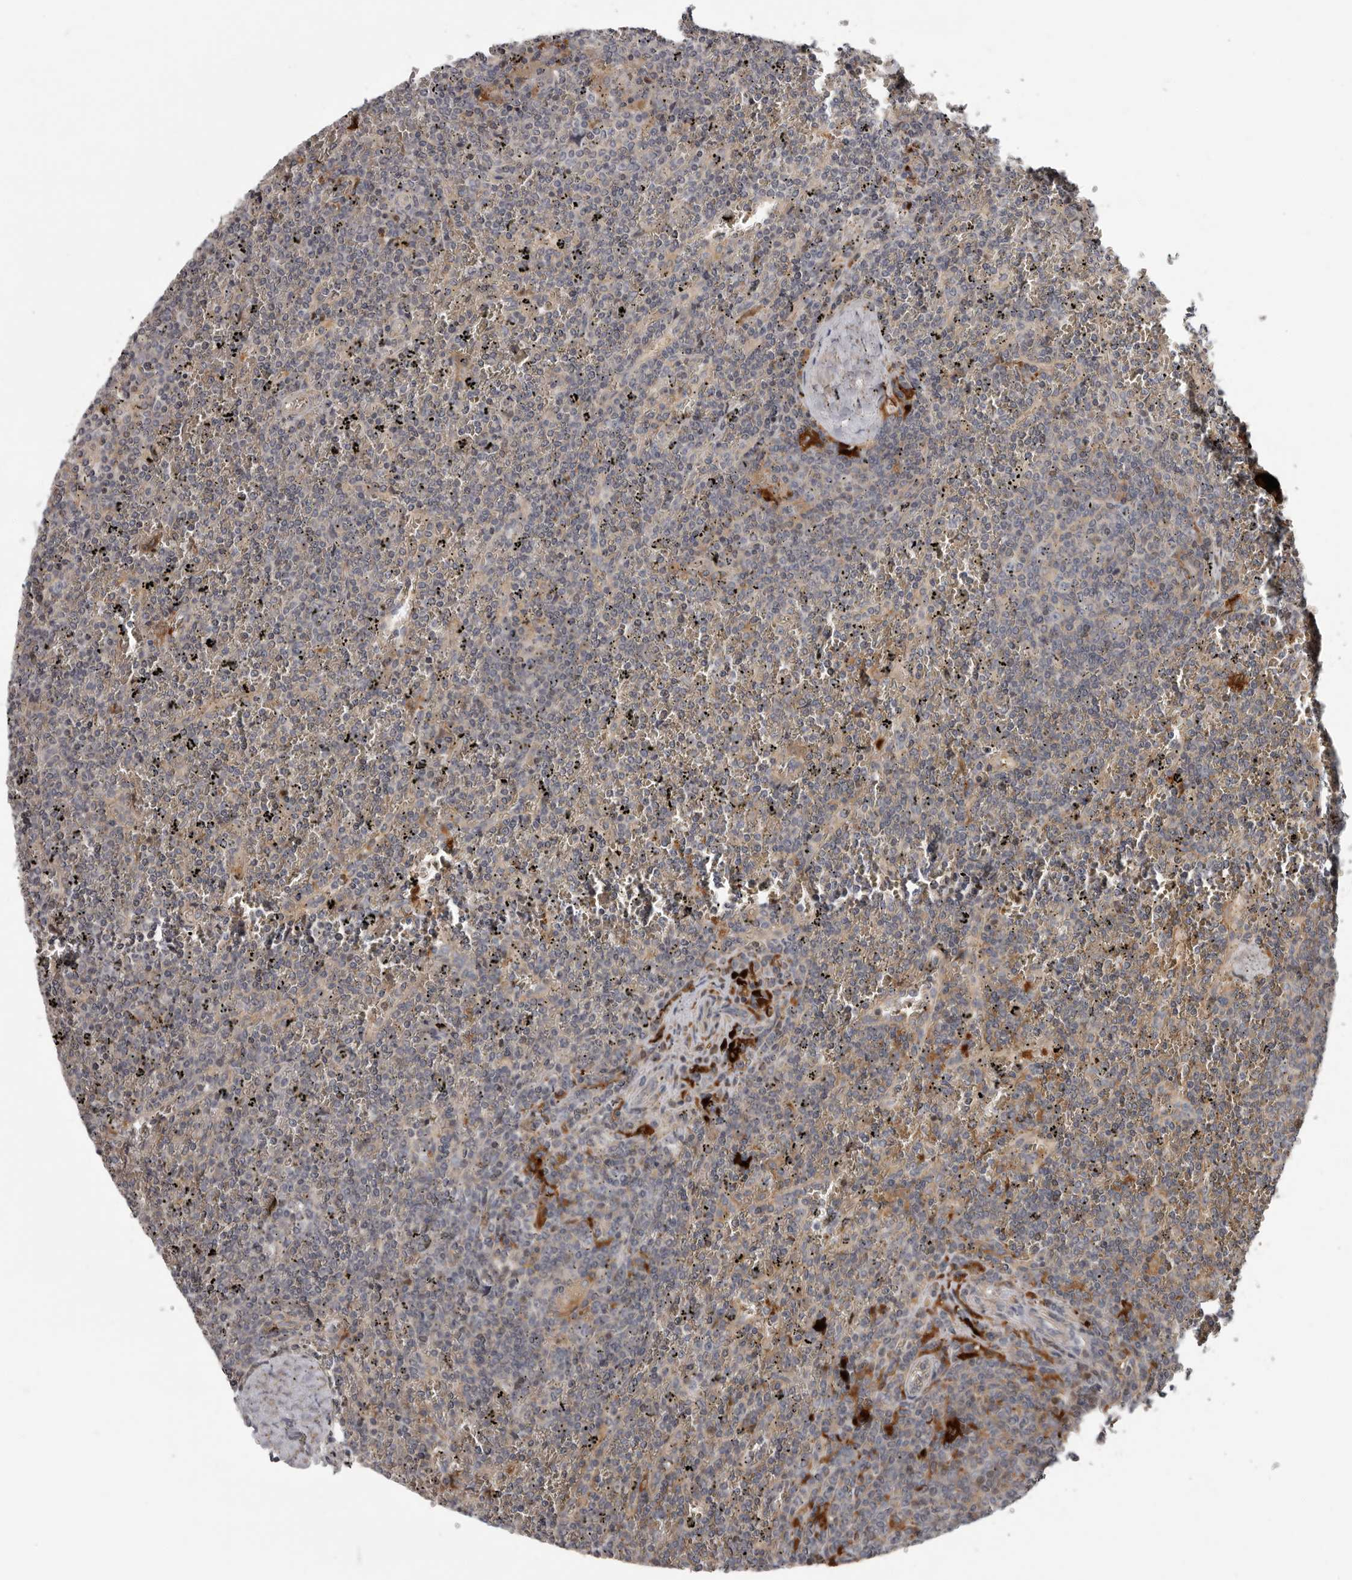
{"staining": {"intensity": "negative", "quantity": "none", "location": "none"}, "tissue": "lymphoma", "cell_type": "Tumor cells", "image_type": "cancer", "snomed": [{"axis": "morphology", "description": "Malignant lymphoma, non-Hodgkin's type, Low grade"}, {"axis": "topography", "description": "Spleen"}], "caption": "Tumor cells show no significant protein expression in lymphoma. Brightfield microscopy of immunohistochemistry stained with DAB (brown) and hematoxylin (blue), captured at high magnification.", "gene": "FGFR4", "patient": {"sex": "female", "age": 19}}